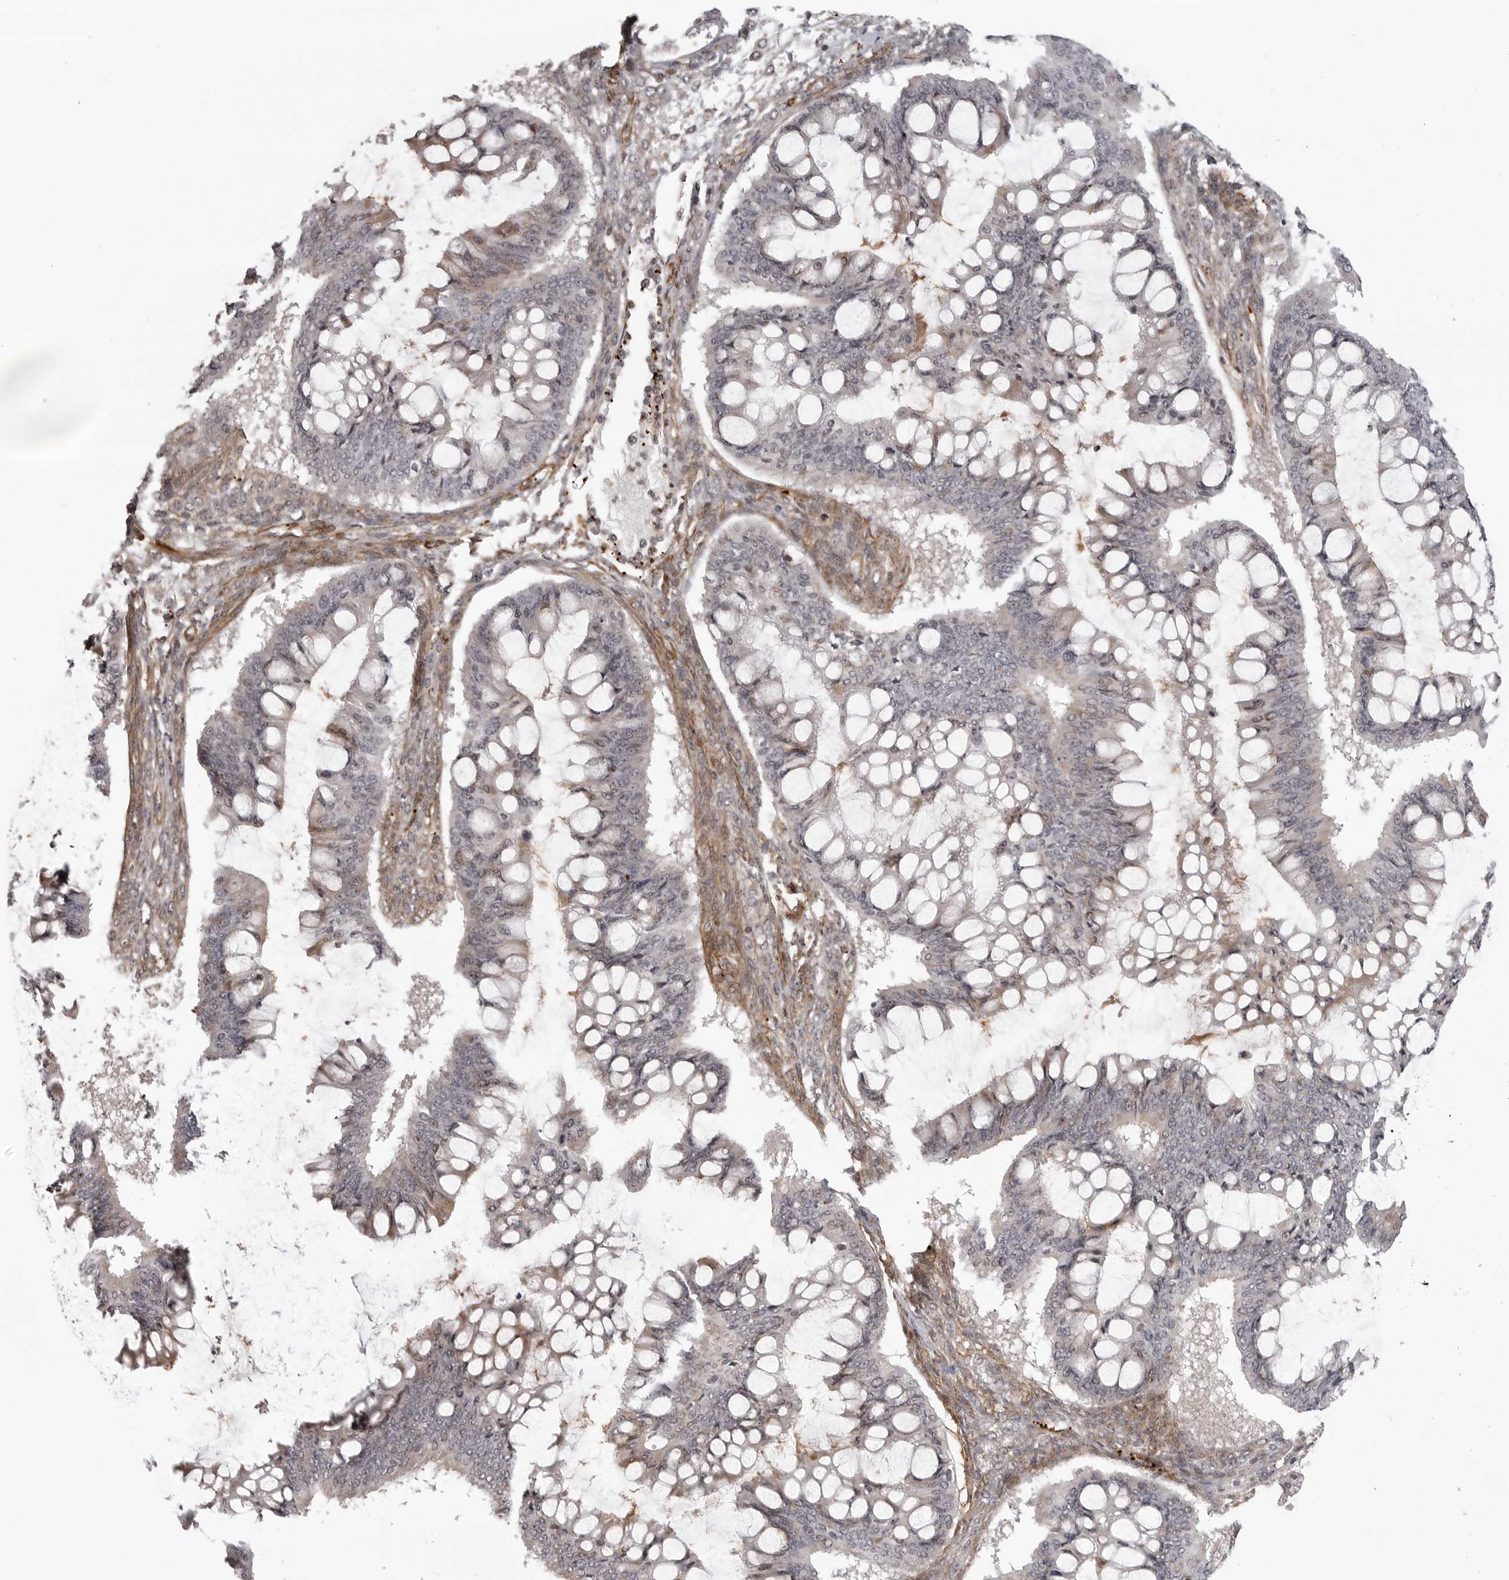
{"staining": {"intensity": "weak", "quantity": "<25%", "location": "cytoplasmic/membranous"}, "tissue": "ovarian cancer", "cell_type": "Tumor cells", "image_type": "cancer", "snomed": [{"axis": "morphology", "description": "Cystadenocarcinoma, mucinous, NOS"}, {"axis": "topography", "description": "Ovary"}], "caption": "IHC photomicrograph of neoplastic tissue: mucinous cystadenocarcinoma (ovarian) stained with DAB (3,3'-diaminobenzidine) displays no significant protein expression in tumor cells.", "gene": "TUT4", "patient": {"sex": "female", "age": 73}}